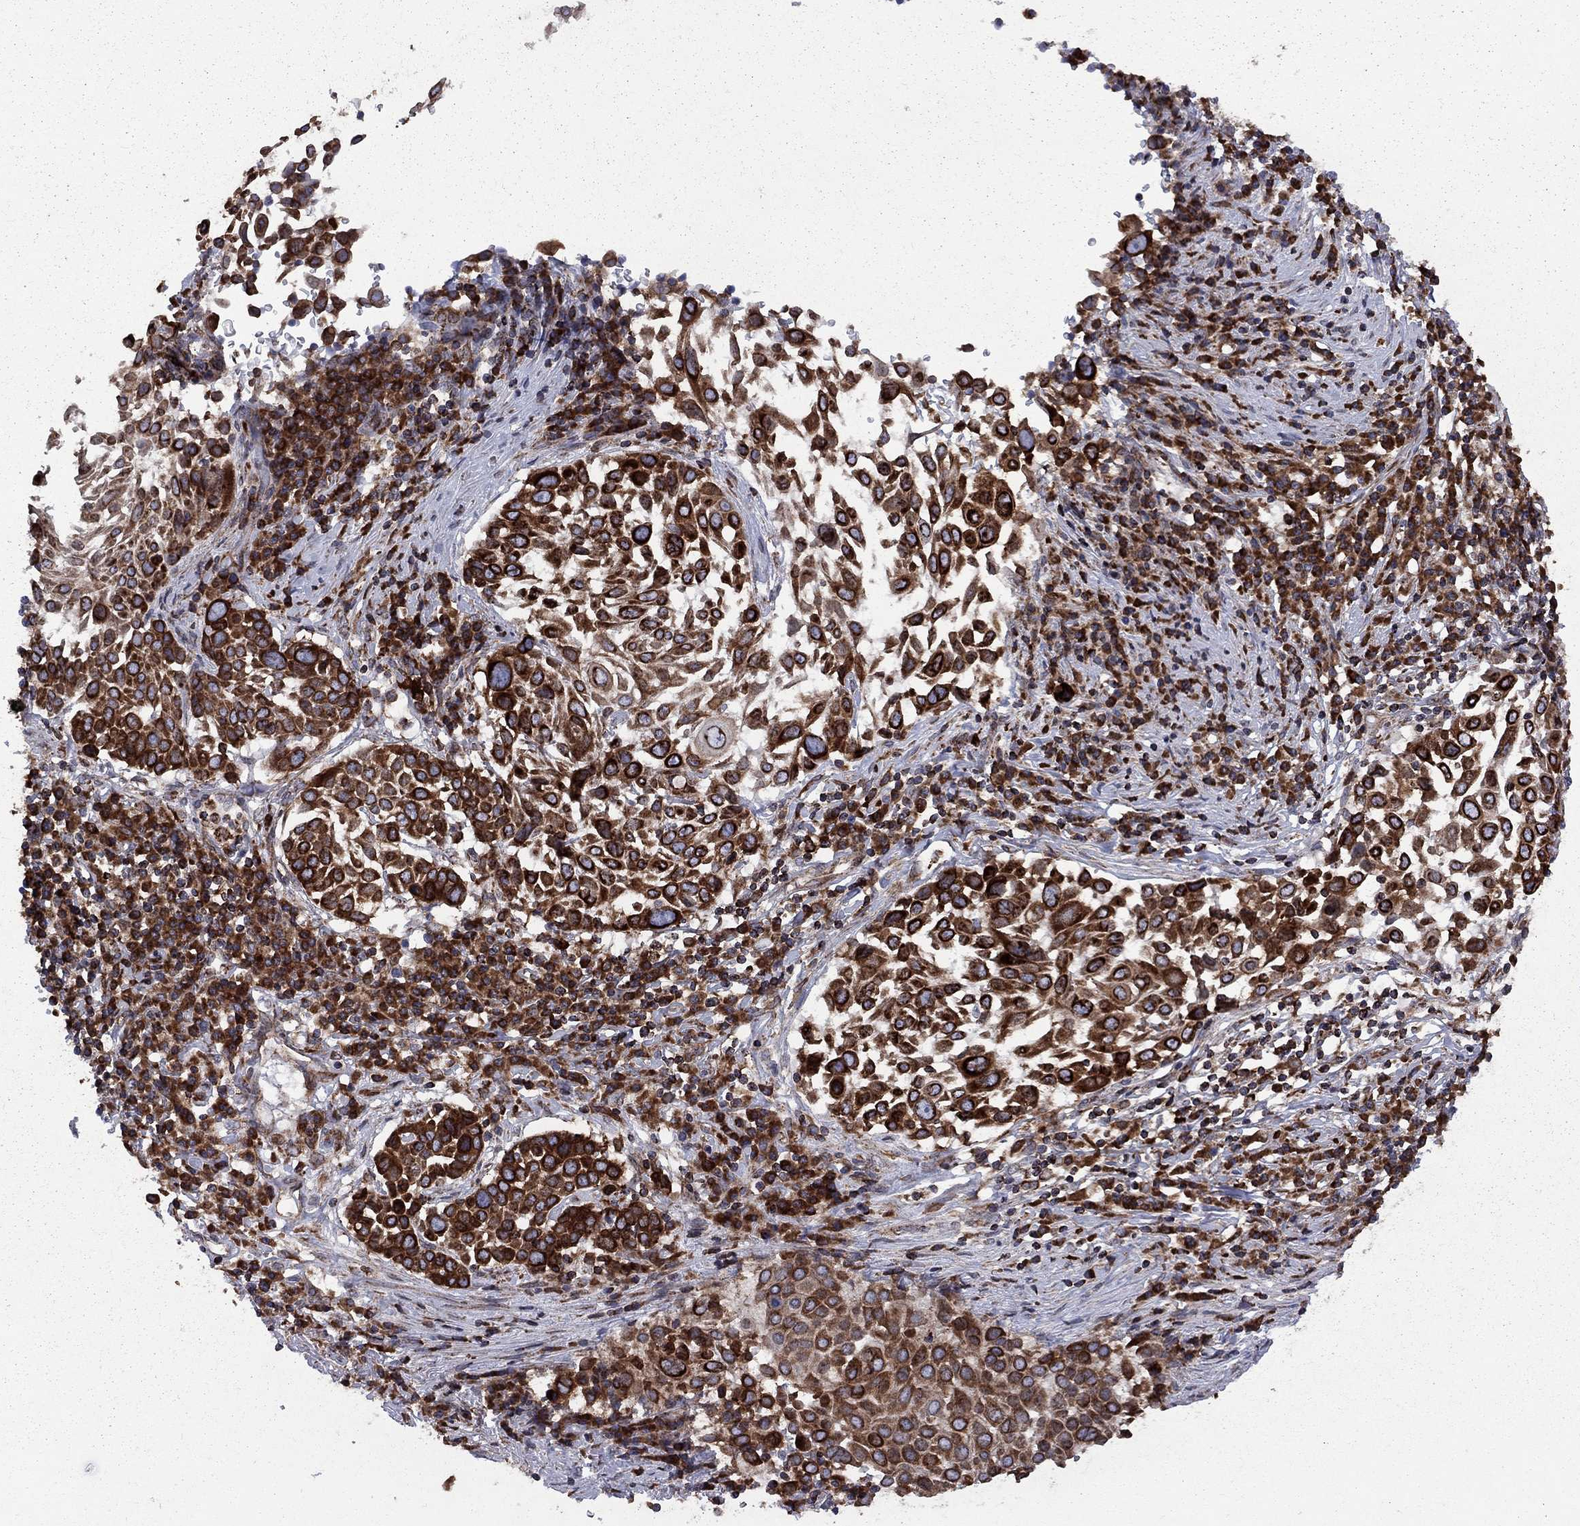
{"staining": {"intensity": "strong", "quantity": ">75%", "location": "cytoplasmic/membranous"}, "tissue": "lung cancer", "cell_type": "Tumor cells", "image_type": "cancer", "snomed": [{"axis": "morphology", "description": "Squamous cell carcinoma, NOS"}, {"axis": "topography", "description": "Lung"}], "caption": "IHC histopathology image of neoplastic tissue: human lung cancer (squamous cell carcinoma) stained using IHC shows high levels of strong protein expression localized specifically in the cytoplasmic/membranous of tumor cells, appearing as a cytoplasmic/membranous brown color.", "gene": "CLPTM1", "patient": {"sex": "male", "age": 57}}